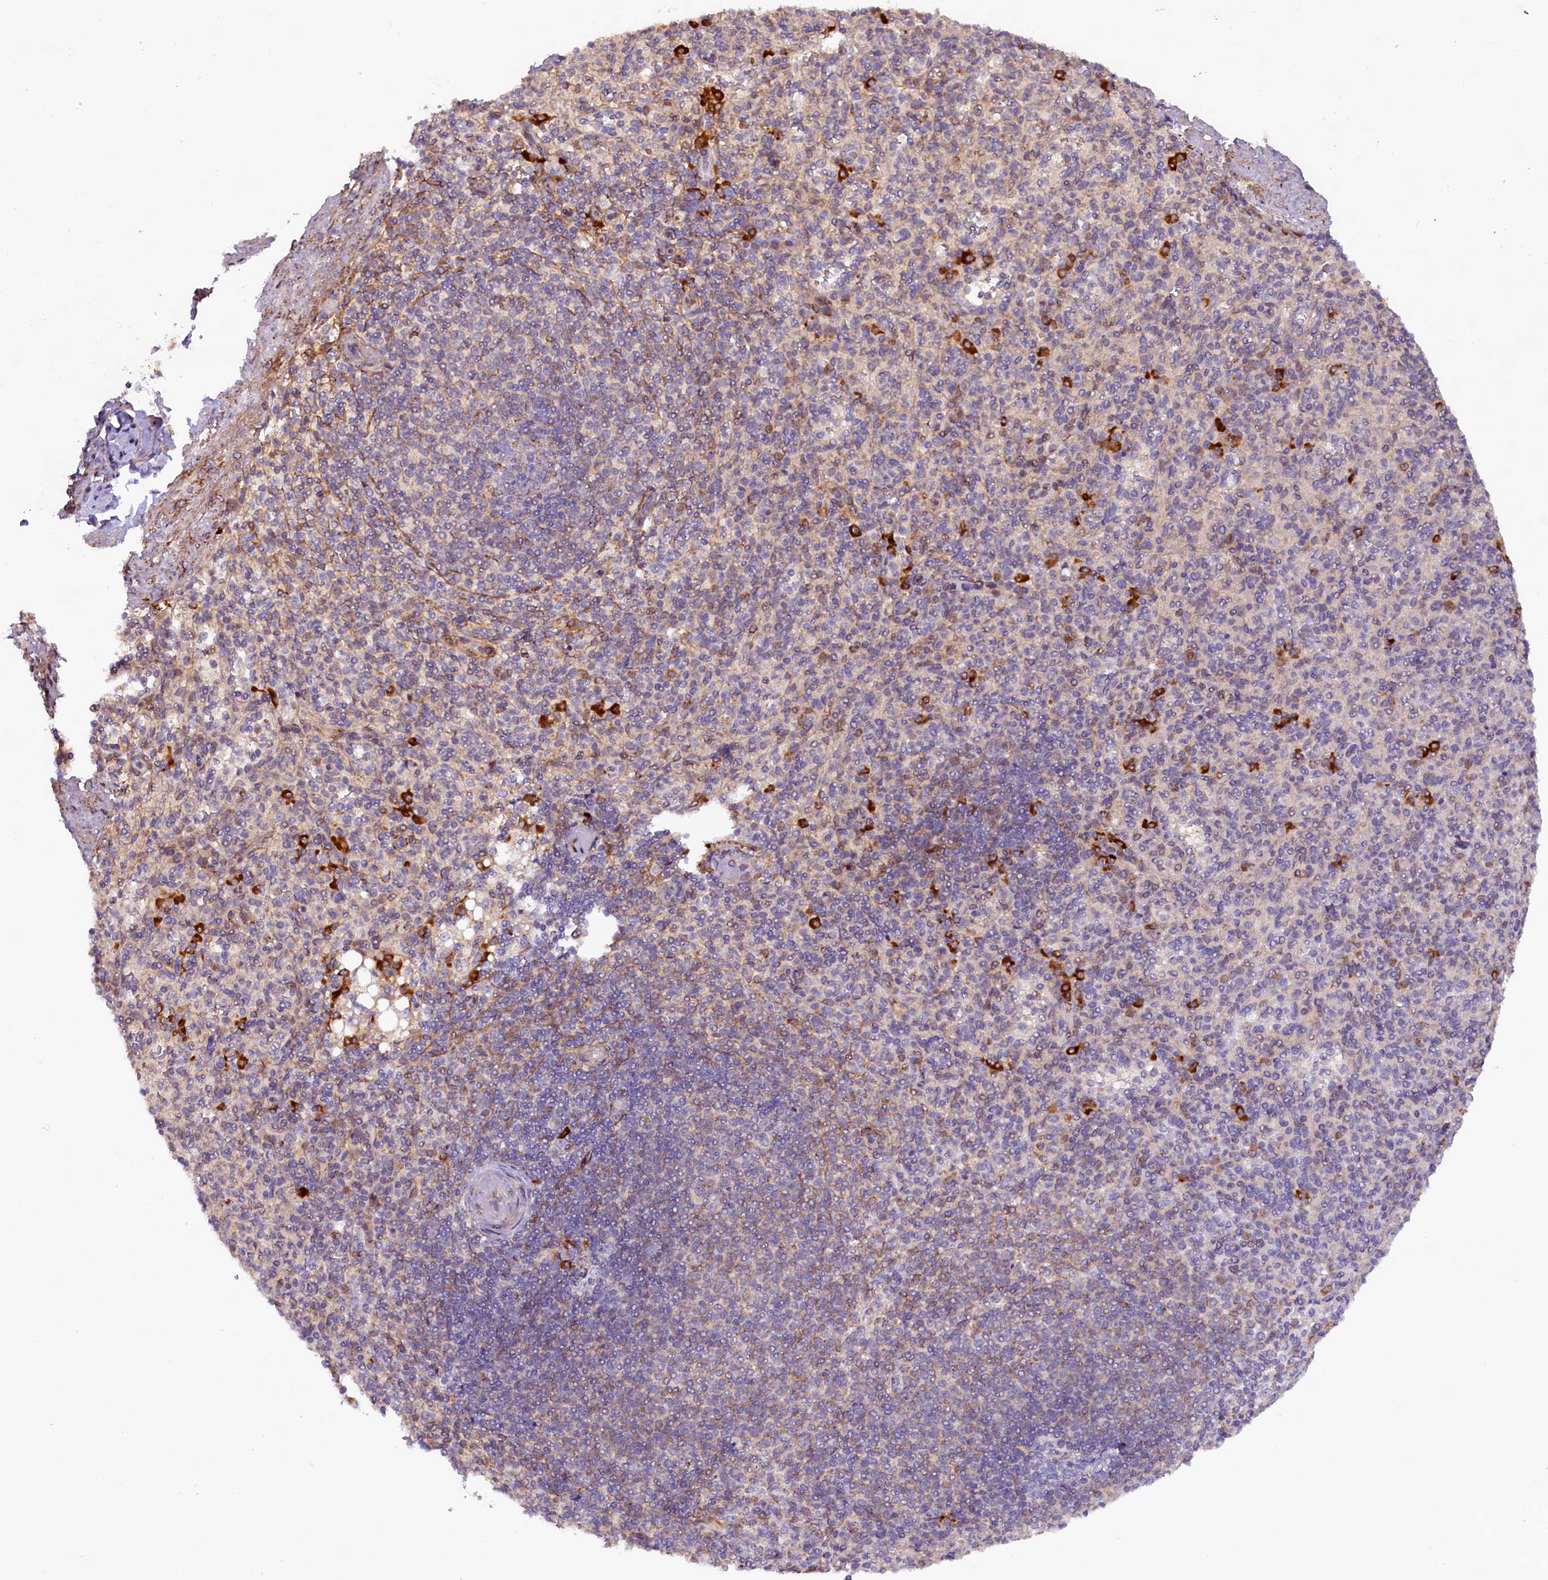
{"staining": {"intensity": "strong", "quantity": "<25%", "location": "cytoplasmic/membranous"}, "tissue": "spleen", "cell_type": "Cells in red pulp", "image_type": "normal", "snomed": [{"axis": "morphology", "description": "Normal tissue, NOS"}, {"axis": "topography", "description": "Spleen"}], "caption": "This micrograph shows immunohistochemistry (IHC) staining of unremarkable human spleen, with medium strong cytoplasmic/membranous expression in about <25% of cells in red pulp.", "gene": "SSC5D", "patient": {"sex": "female", "age": 74}}